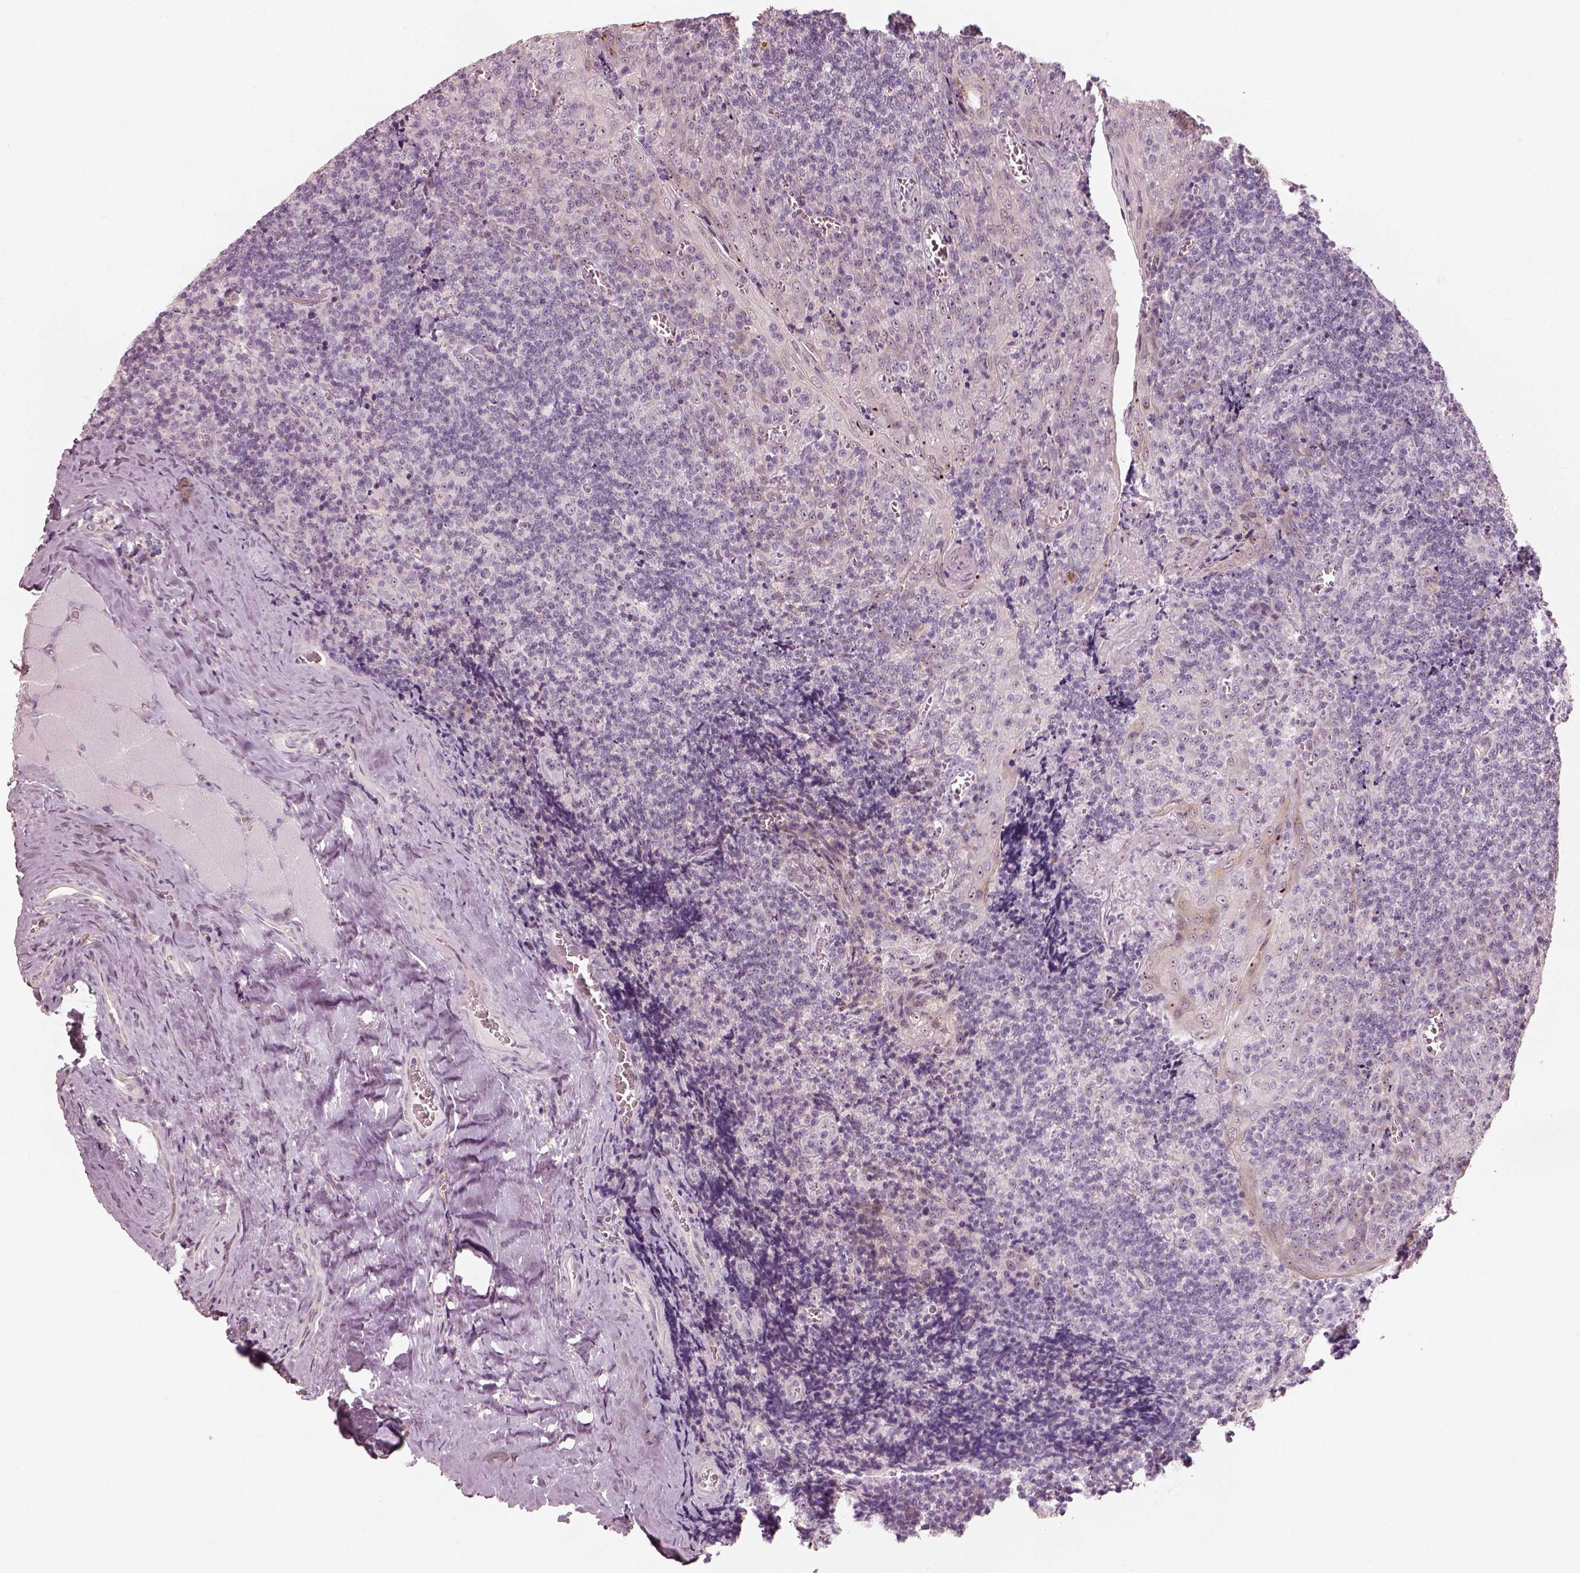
{"staining": {"intensity": "negative", "quantity": "none", "location": "none"}, "tissue": "tonsil", "cell_type": "Germinal center cells", "image_type": "normal", "snomed": [{"axis": "morphology", "description": "Normal tissue, NOS"}, {"axis": "morphology", "description": "Inflammation, NOS"}, {"axis": "topography", "description": "Tonsil"}], "caption": "An IHC micrograph of unremarkable tonsil is shown. There is no staining in germinal center cells of tonsil. Nuclei are stained in blue.", "gene": "CDS1", "patient": {"sex": "female", "age": 31}}